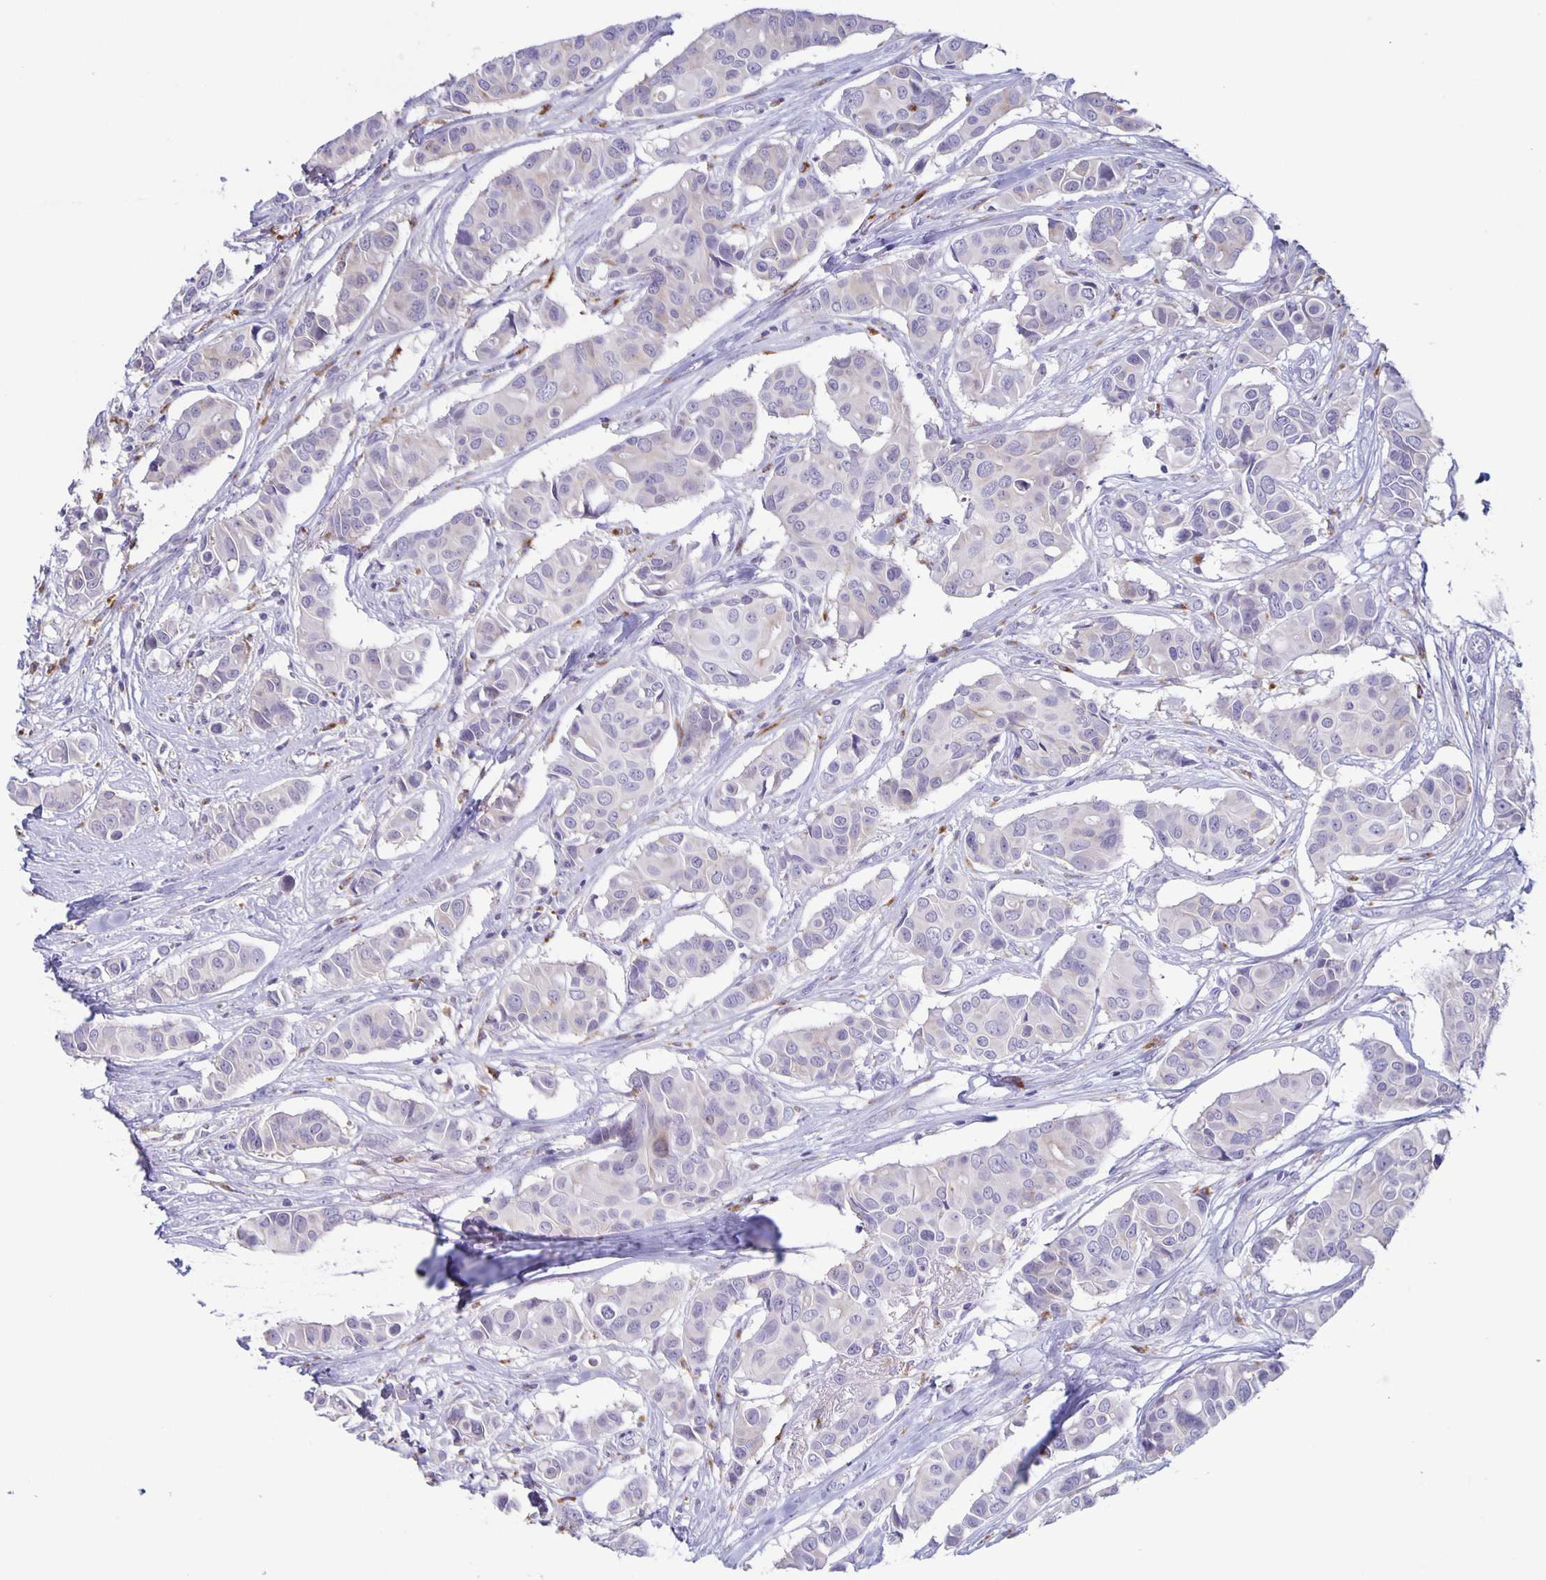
{"staining": {"intensity": "negative", "quantity": "none", "location": "none"}, "tissue": "breast cancer", "cell_type": "Tumor cells", "image_type": "cancer", "snomed": [{"axis": "morphology", "description": "Normal tissue, NOS"}, {"axis": "morphology", "description": "Duct carcinoma"}, {"axis": "topography", "description": "Skin"}, {"axis": "topography", "description": "Breast"}], "caption": "Immunohistochemistry (IHC) of human breast cancer (intraductal carcinoma) displays no positivity in tumor cells. (DAB (3,3'-diaminobenzidine) IHC, high magnification).", "gene": "LIPA", "patient": {"sex": "female", "age": 54}}